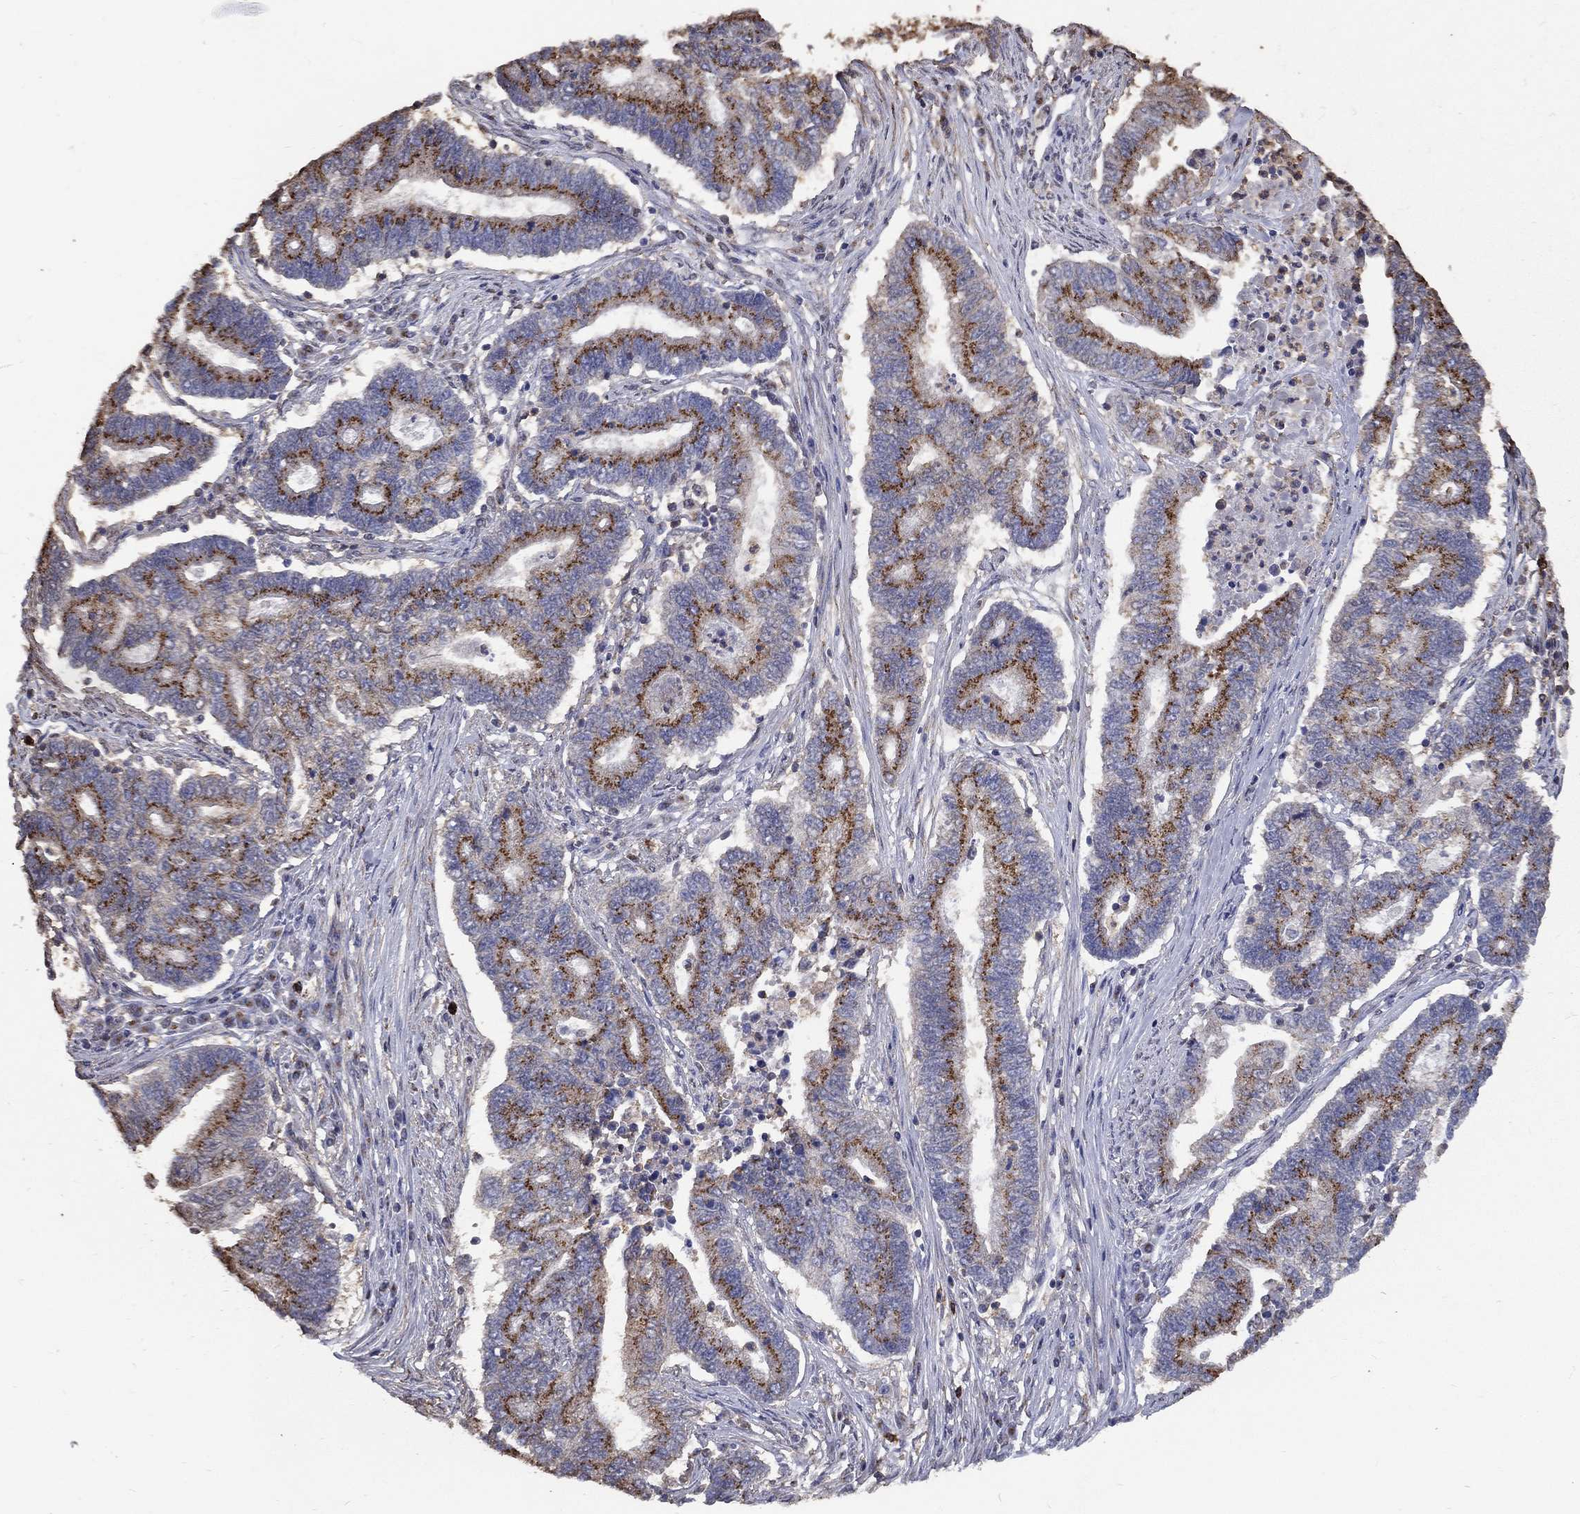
{"staining": {"intensity": "strong", "quantity": ">75%", "location": "cytoplasmic/membranous"}, "tissue": "endometrial cancer", "cell_type": "Tumor cells", "image_type": "cancer", "snomed": [{"axis": "morphology", "description": "Adenocarcinoma, NOS"}, {"axis": "topography", "description": "Uterus"}, {"axis": "topography", "description": "Endometrium"}], "caption": "An image of human endometrial adenocarcinoma stained for a protein exhibits strong cytoplasmic/membranous brown staining in tumor cells.", "gene": "GPR183", "patient": {"sex": "female", "age": 54}}